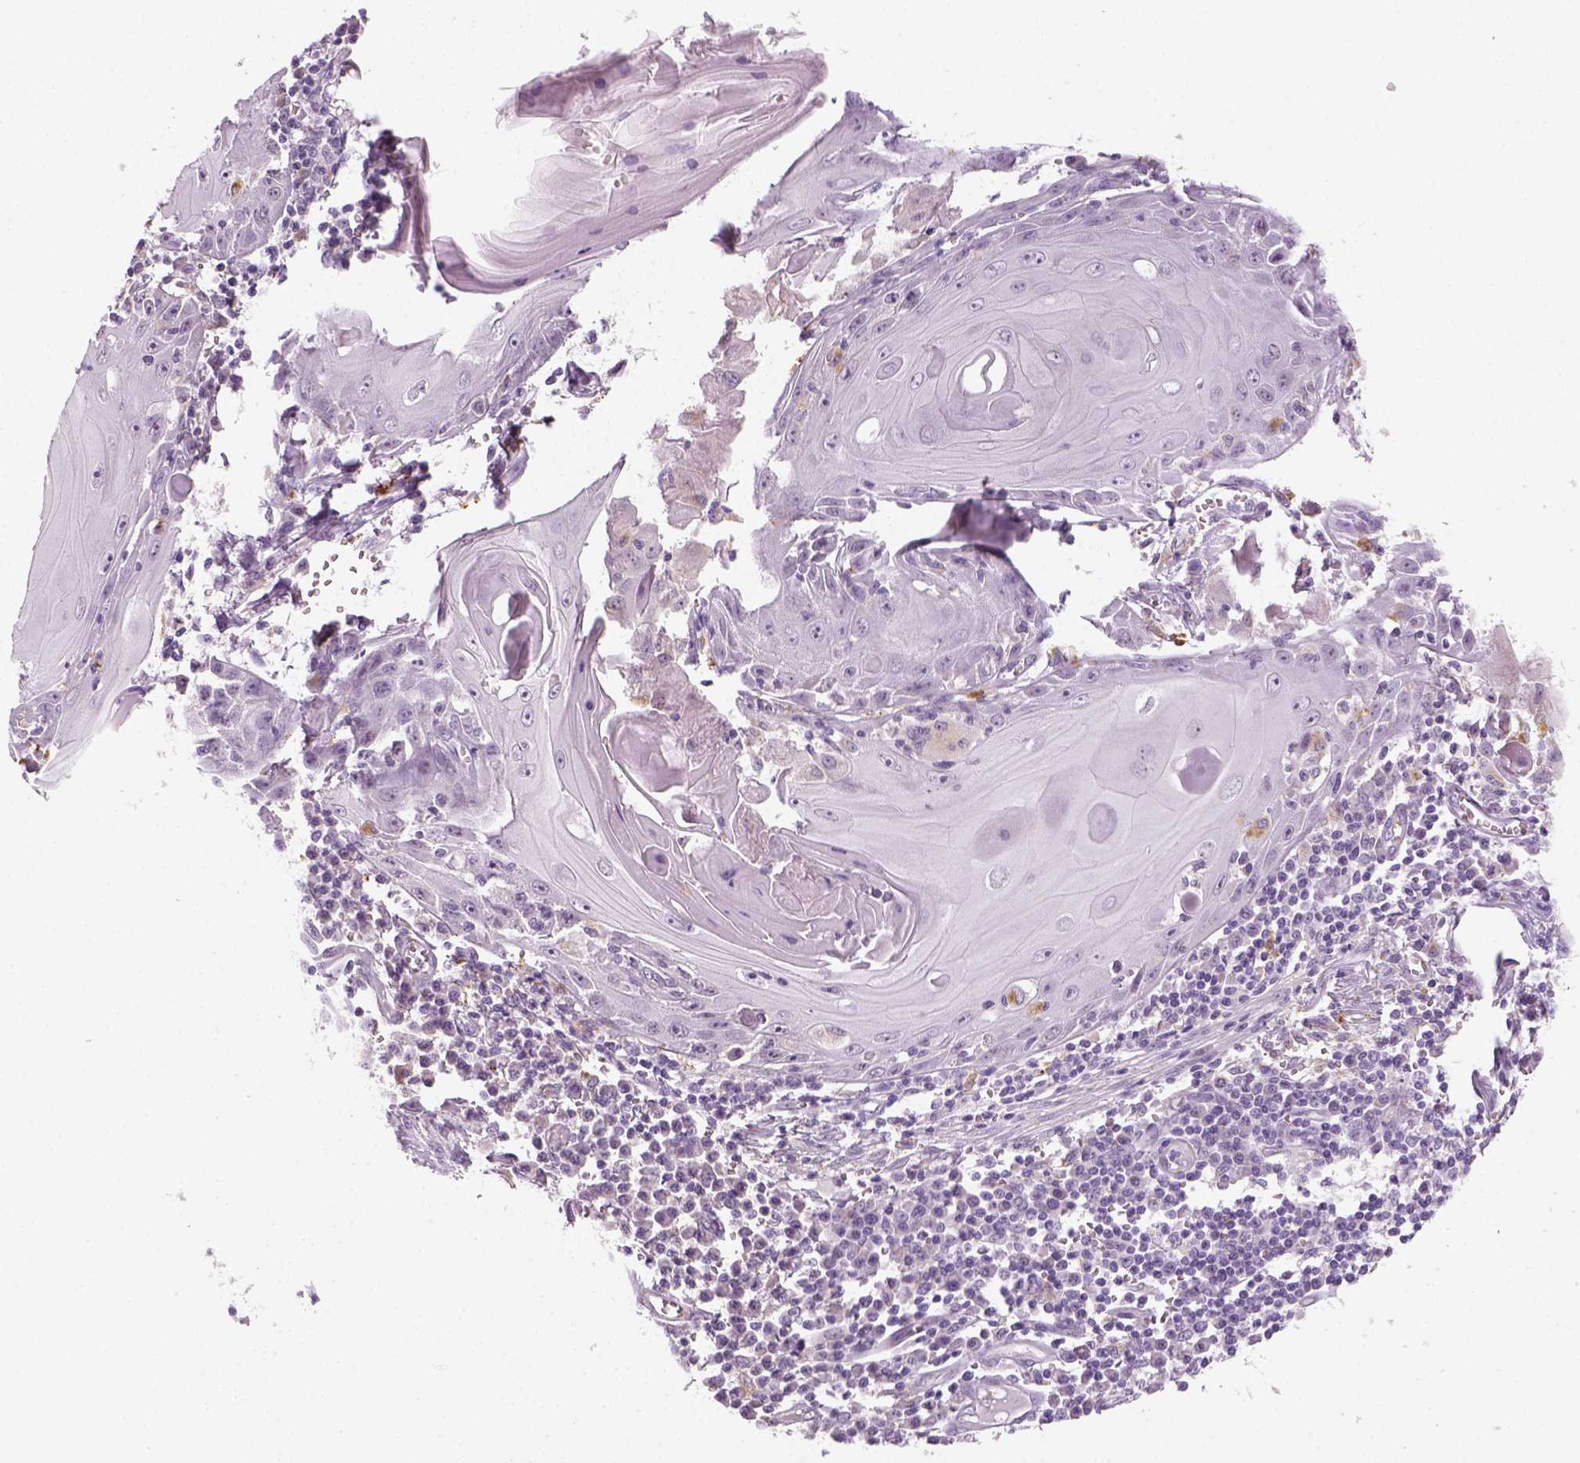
{"staining": {"intensity": "negative", "quantity": "none", "location": "none"}, "tissue": "skin cancer", "cell_type": "Tumor cells", "image_type": "cancer", "snomed": [{"axis": "morphology", "description": "Squamous cell carcinoma, NOS"}, {"axis": "topography", "description": "Skin"}, {"axis": "topography", "description": "Vulva"}], "caption": "This photomicrograph is of skin squamous cell carcinoma stained with immunohistochemistry (IHC) to label a protein in brown with the nuclei are counter-stained blue. There is no staining in tumor cells.", "gene": "FAM163B", "patient": {"sex": "female", "age": 85}}